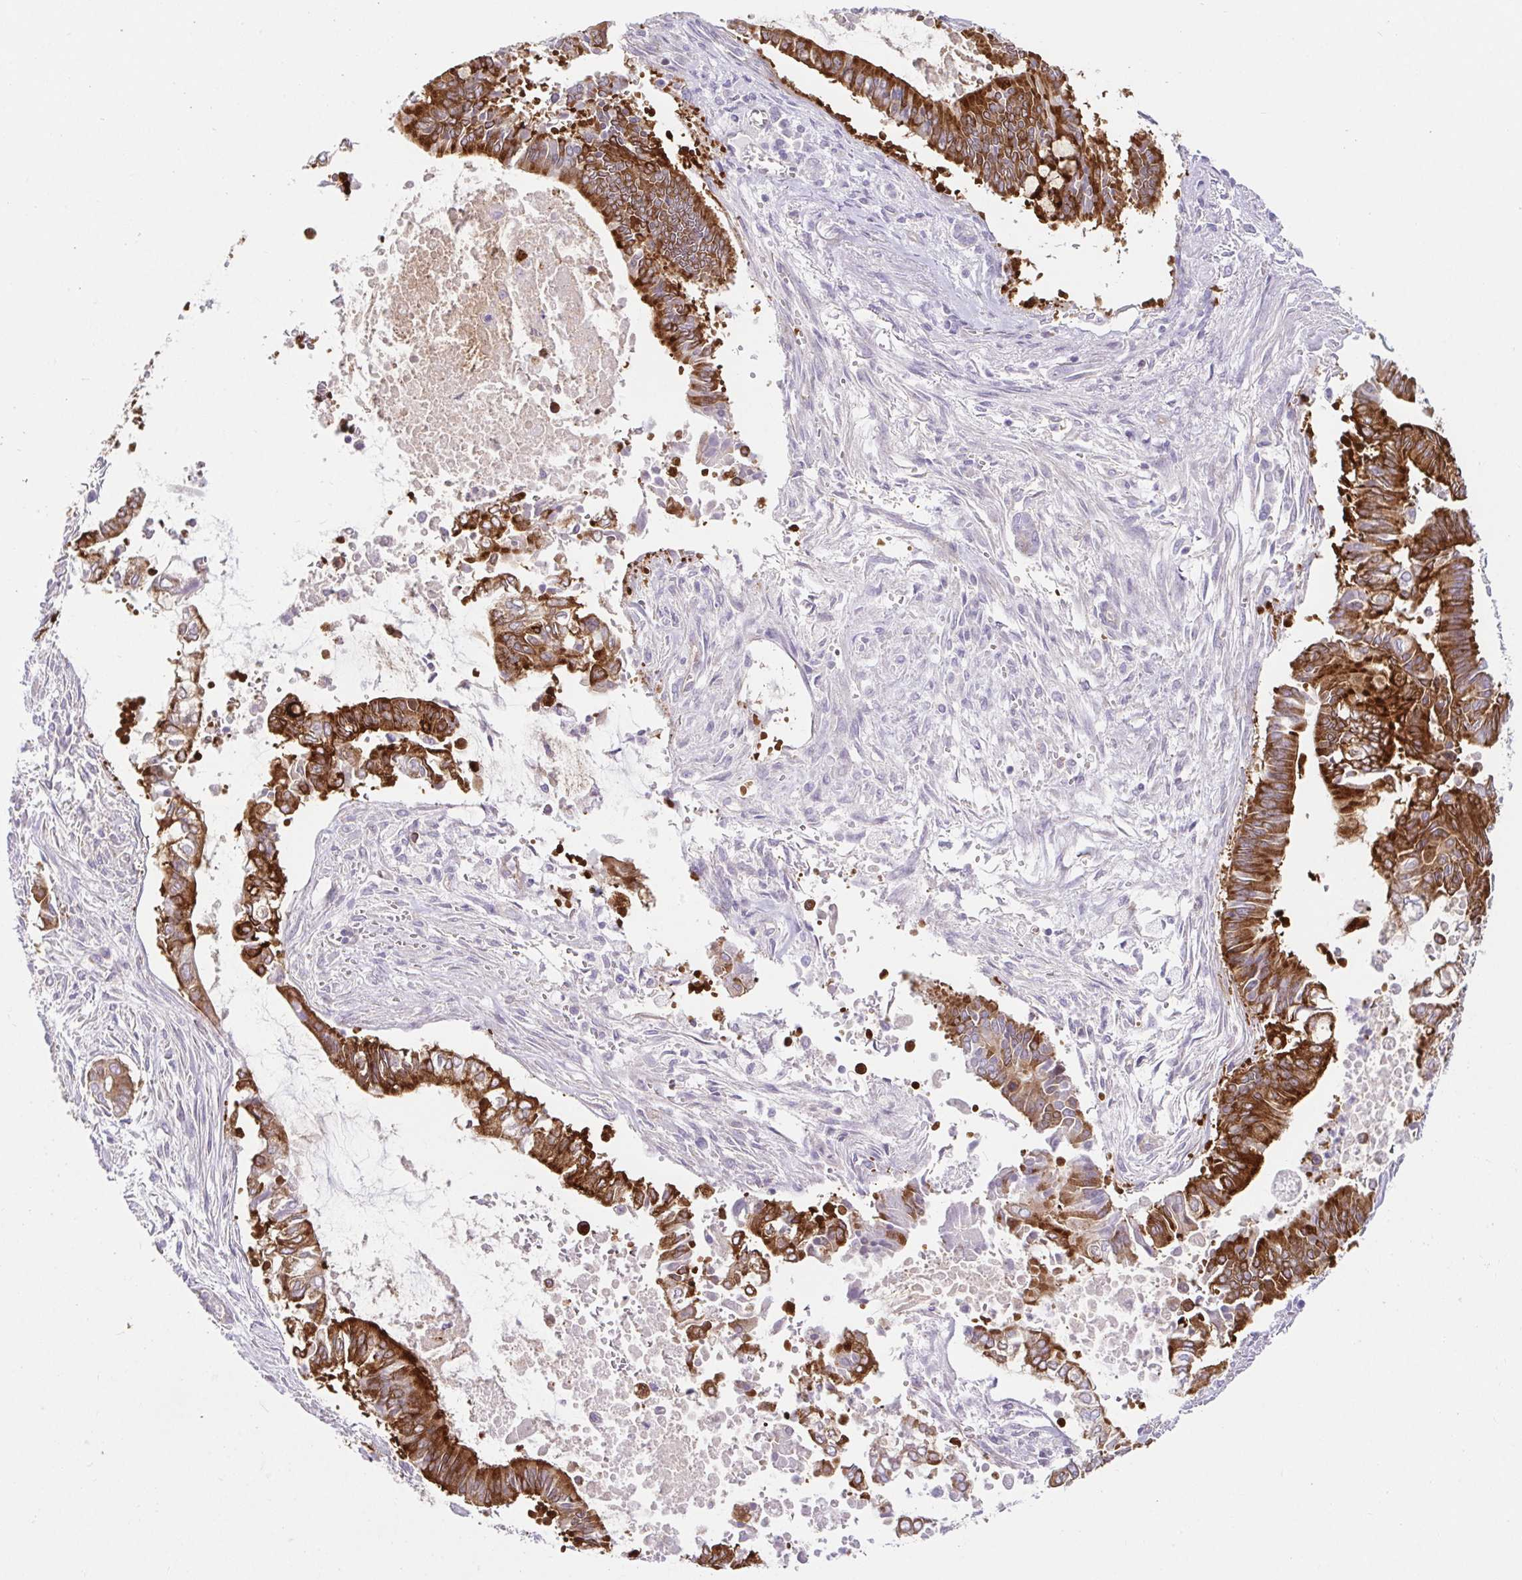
{"staining": {"intensity": "strong", "quantity": ">75%", "location": "cytoplasmic/membranous"}, "tissue": "pancreatic cancer", "cell_type": "Tumor cells", "image_type": "cancer", "snomed": [{"axis": "morphology", "description": "Adenocarcinoma, NOS"}, {"axis": "topography", "description": "Pancreas"}], "caption": "This histopathology image demonstrates IHC staining of pancreatic cancer (adenocarcinoma), with high strong cytoplasmic/membranous positivity in approximately >75% of tumor cells.", "gene": "BCAS1", "patient": {"sex": "male", "age": 68}}